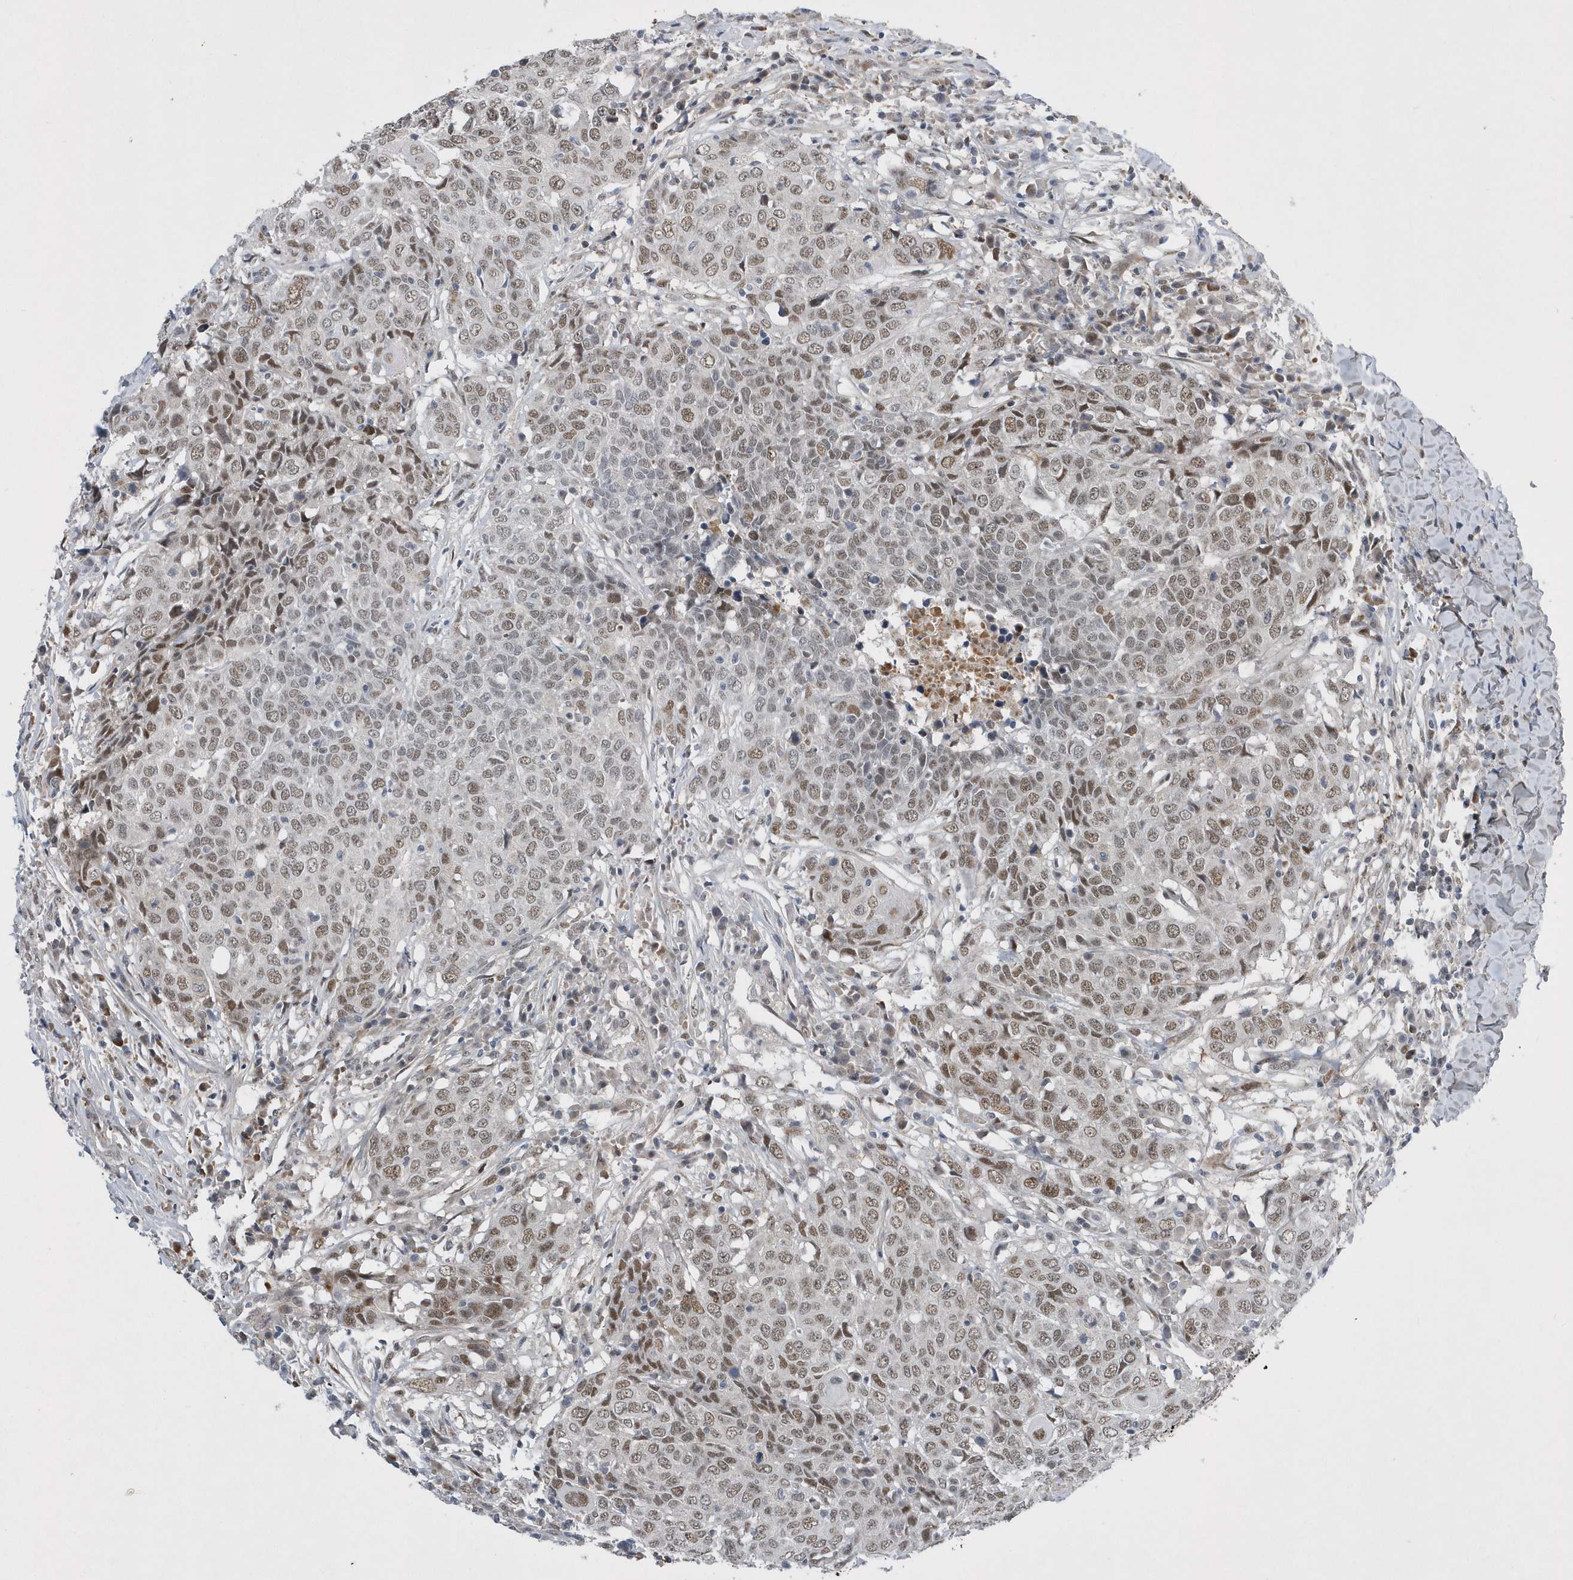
{"staining": {"intensity": "moderate", "quantity": ">75%", "location": "nuclear"}, "tissue": "head and neck cancer", "cell_type": "Tumor cells", "image_type": "cancer", "snomed": [{"axis": "morphology", "description": "Squamous cell carcinoma, NOS"}, {"axis": "topography", "description": "Head-Neck"}], "caption": "Protein staining of squamous cell carcinoma (head and neck) tissue reveals moderate nuclear positivity in about >75% of tumor cells.", "gene": "FAM217A", "patient": {"sex": "male", "age": 66}}